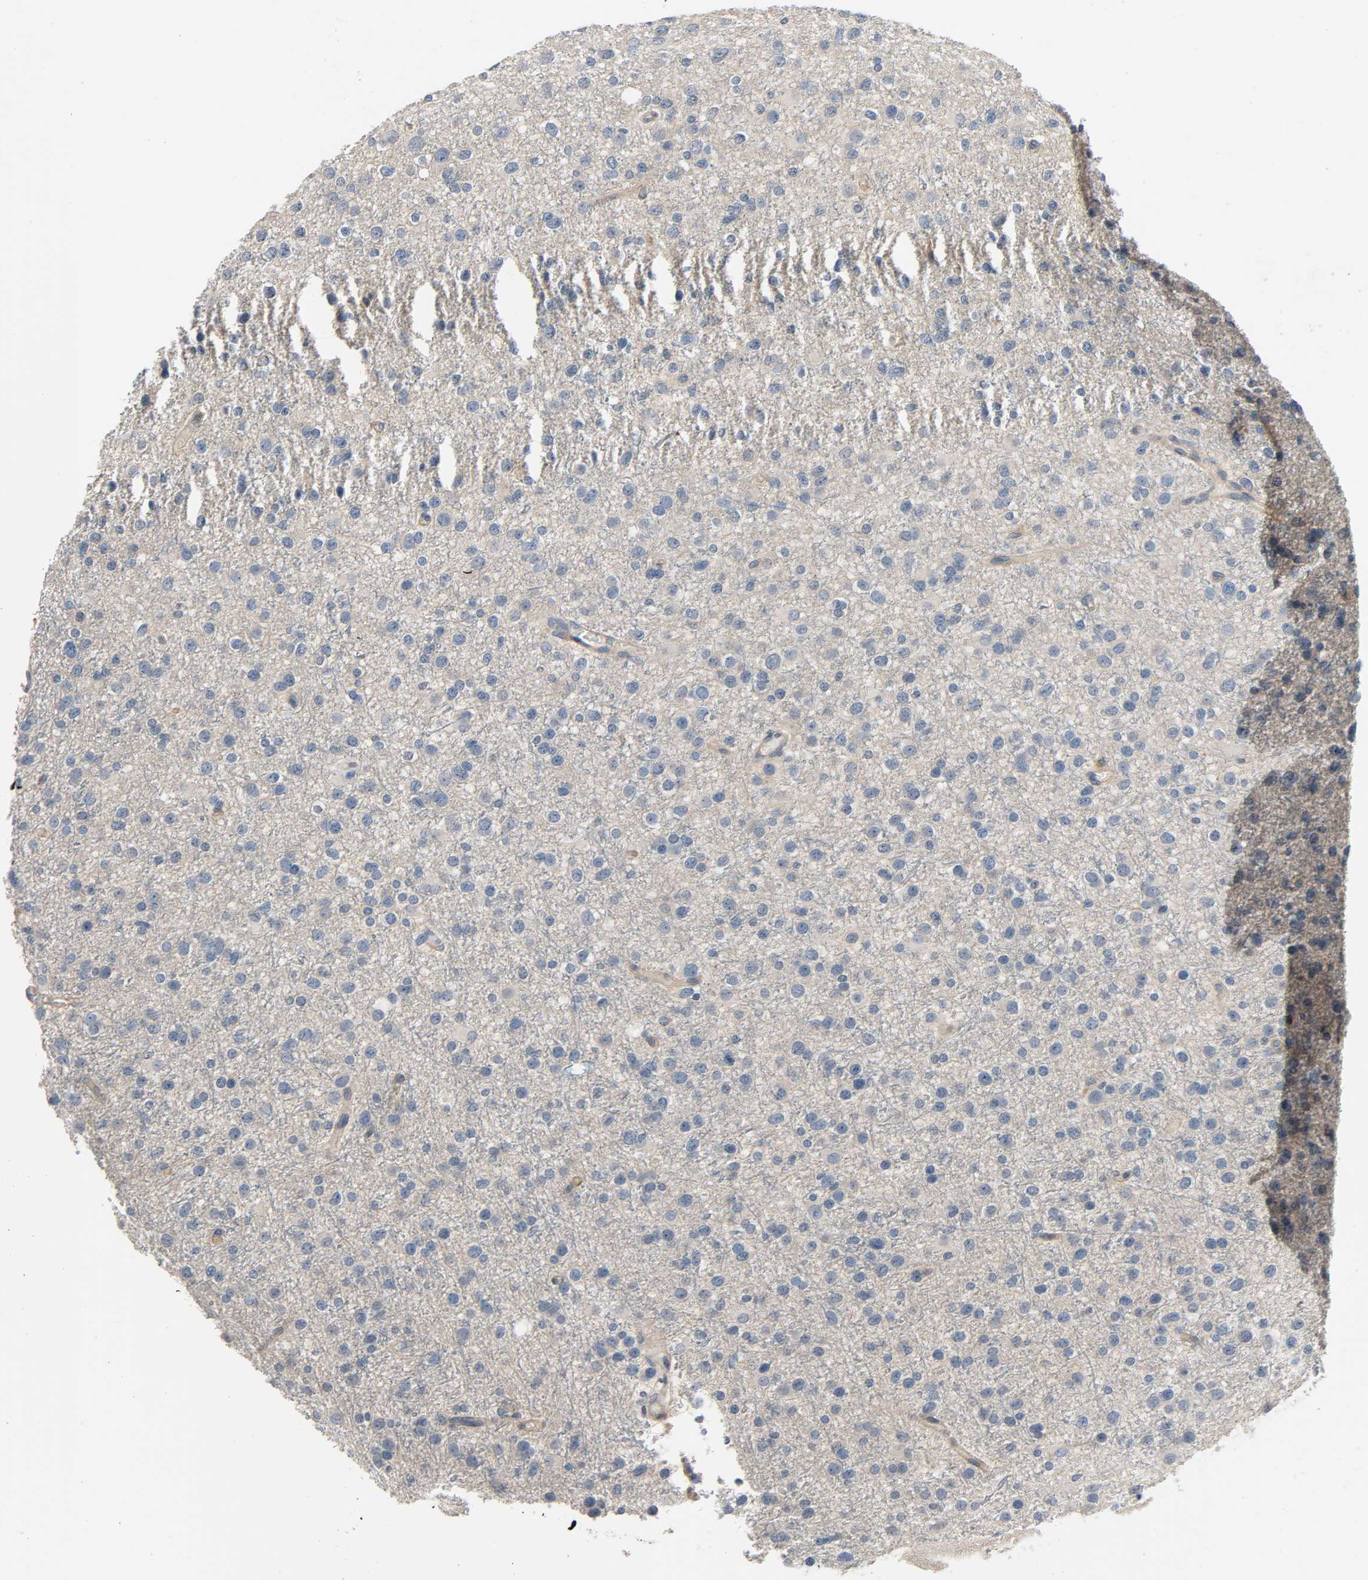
{"staining": {"intensity": "negative", "quantity": "none", "location": "none"}, "tissue": "glioma", "cell_type": "Tumor cells", "image_type": "cancer", "snomed": [{"axis": "morphology", "description": "Glioma, malignant, Low grade"}, {"axis": "topography", "description": "Brain"}], "caption": "Immunohistochemistry (IHC) of malignant low-grade glioma shows no positivity in tumor cells.", "gene": "LIMCH1", "patient": {"sex": "male", "age": 42}}